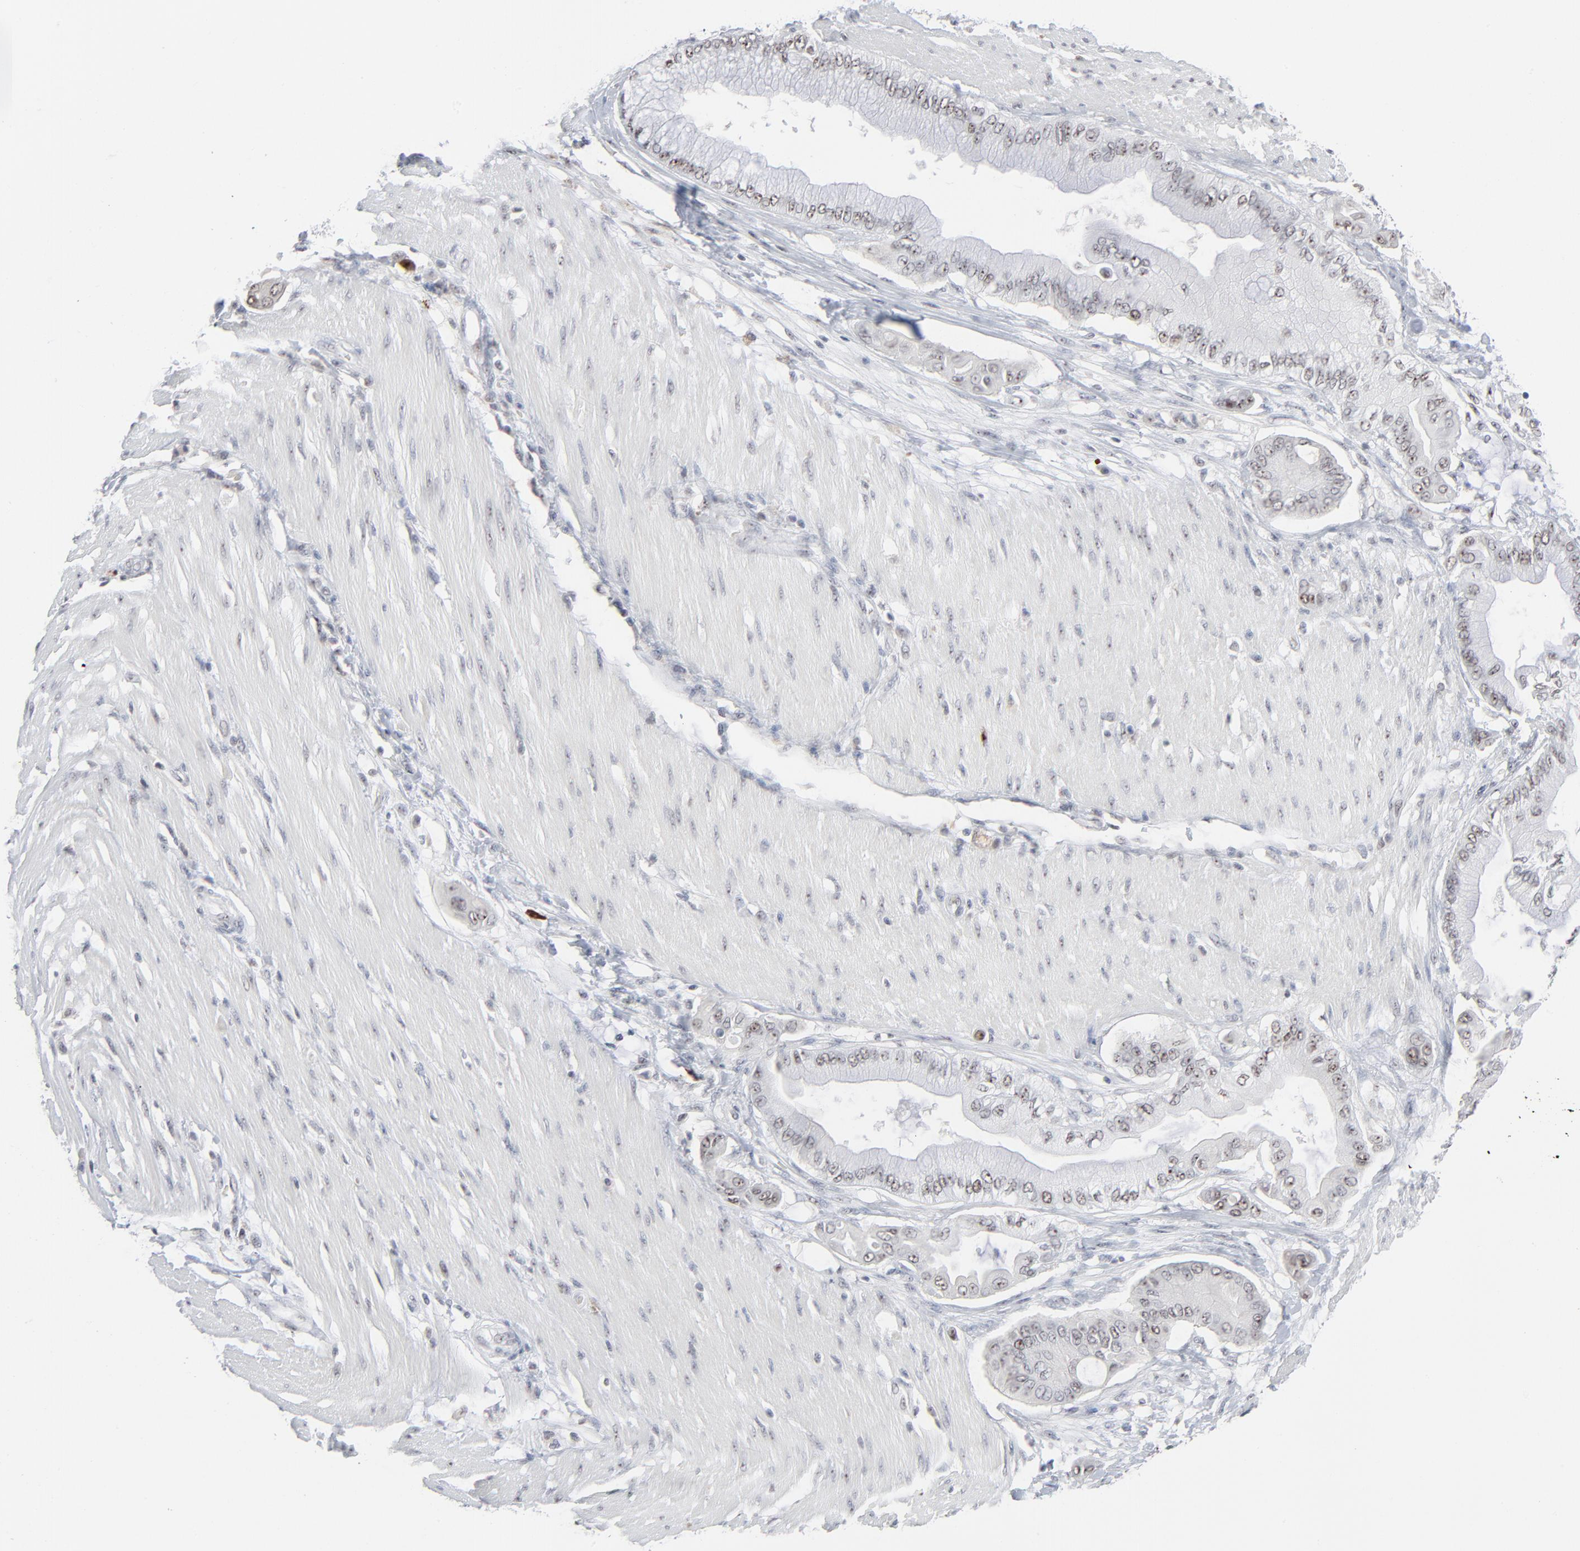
{"staining": {"intensity": "weak", "quantity": ">75%", "location": "nuclear"}, "tissue": "pancreatic cancer", "cell_type": "Tumor cells", "image_type": "cancer", "snomed": [{"axis": "morphology", "description": "Adenocarcinoma, NOS"}, {"axis": "morphology", "description": "Adenocarcinoma, metastatic, NOS"}, {"axis": "topography", "description": "Lymph node"}, {"axis": "topography", "description": "Pancreas"}, {"axis": "topography", "description": "Duodenum"}], "caption": "High-magnification brightfield microscopy of pancreatic adenocarcinoma stained with DAB (brown) and counterstained with hematoxylin (blue). tumor cells exhibit weak nuclear expression is appreciated in approximately>75% of cells. Nuclei are stained in blue.", "gene": "MPHOSPH6", "patient": {"sex": "female", "age": 64}}